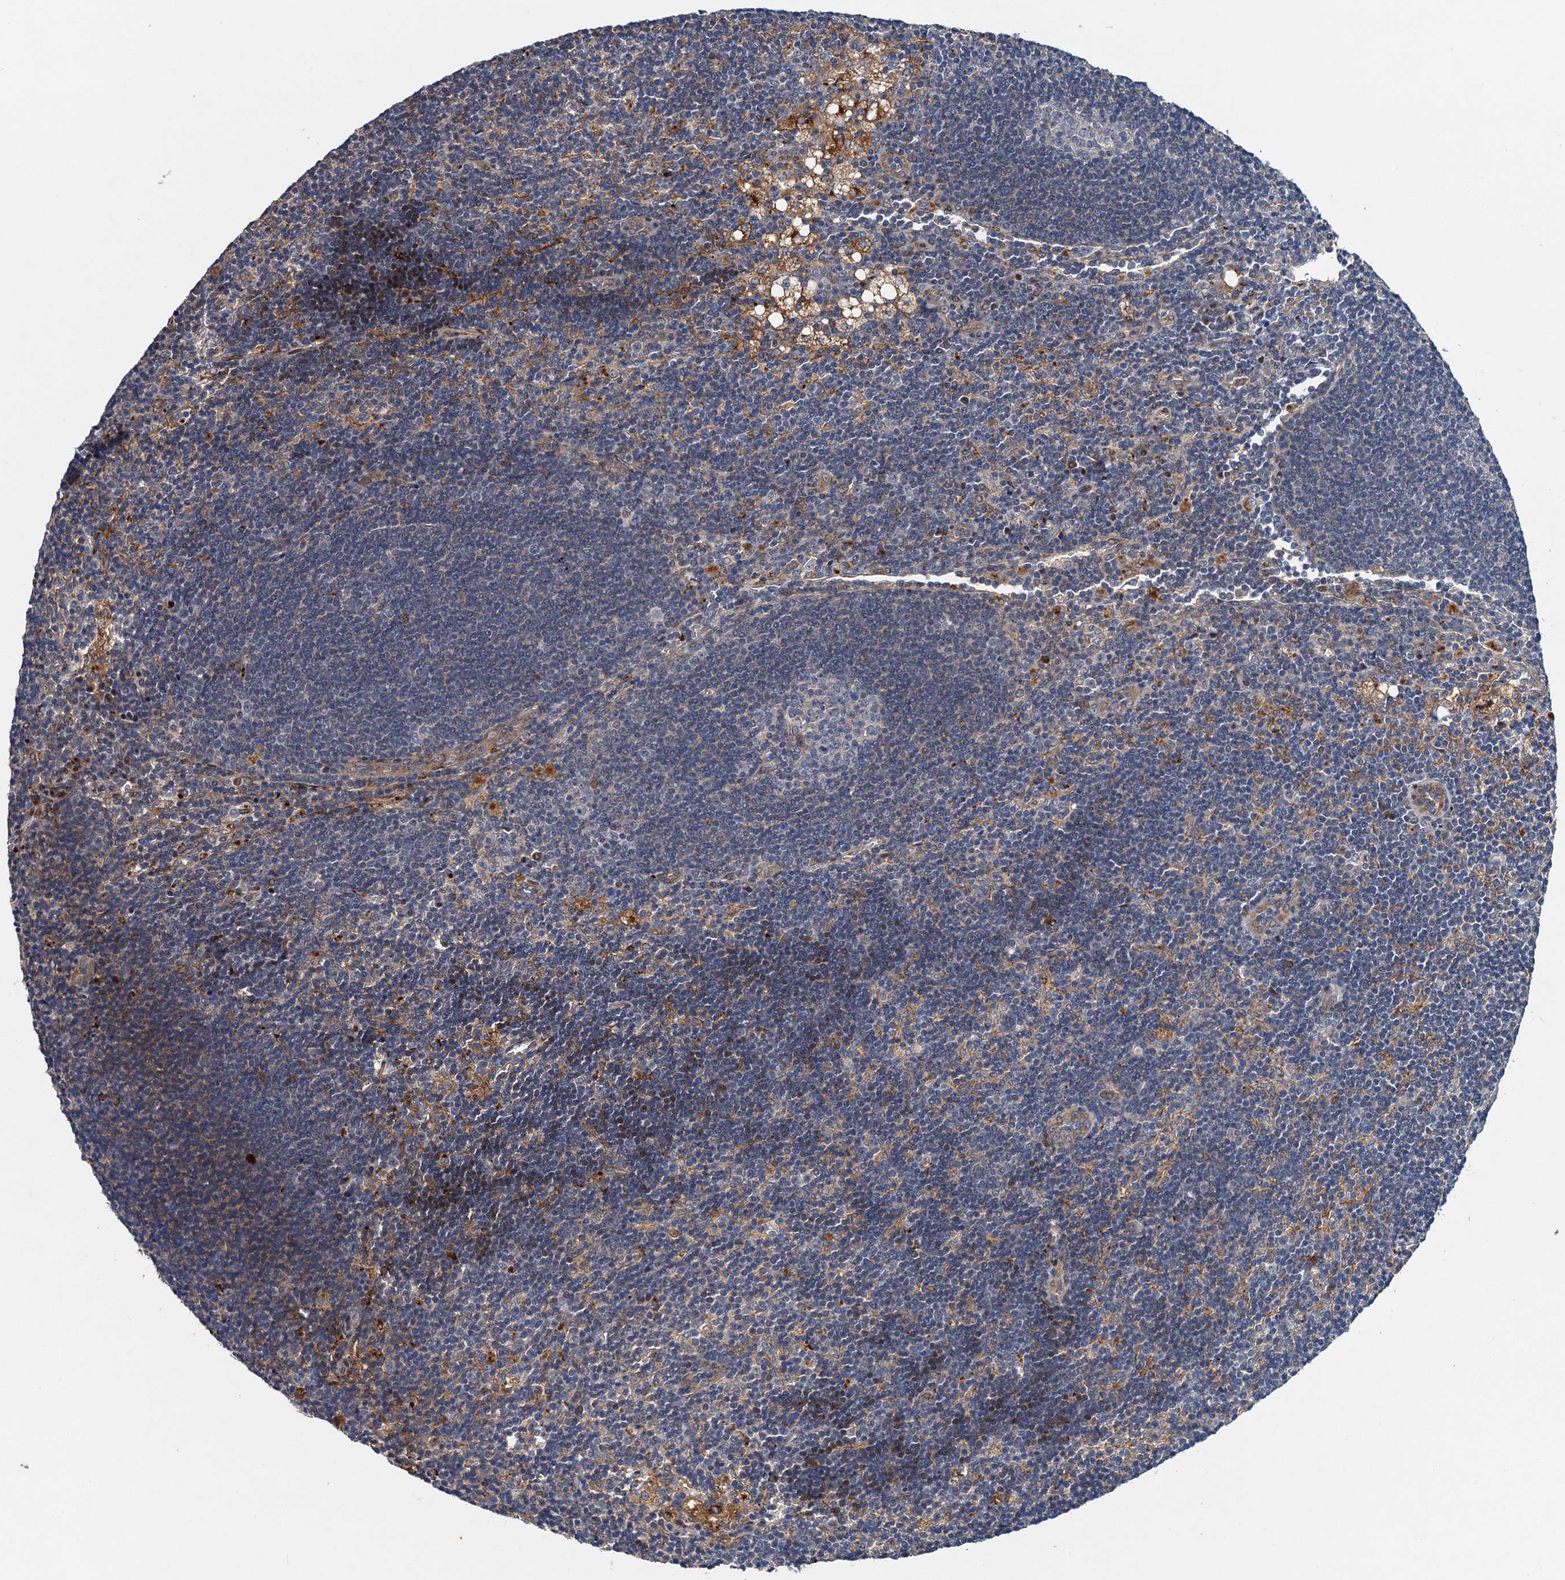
{"staining": {"intensity": "moderate", "quantity": "<25%", "location": "cytoplasmic/membranous"}, "tissue": "lymph node", "cell_type": "Germinal center cells", "image_type": "normal", "snomed": [{"axis": "morphology", "description": "Normal tissue, NOS"}, {"axis": "topography", "description": "Lymph node"}], "caption": "A high-resolution photomicrograph shows immunohistochemistry staining of benign lymph node, which displays moderate cytoplasmic/membranous positivity in approximately <25% of germinal center cells.", "gene": "NBEA", "patient": {"sex": "male", "age": 24}}